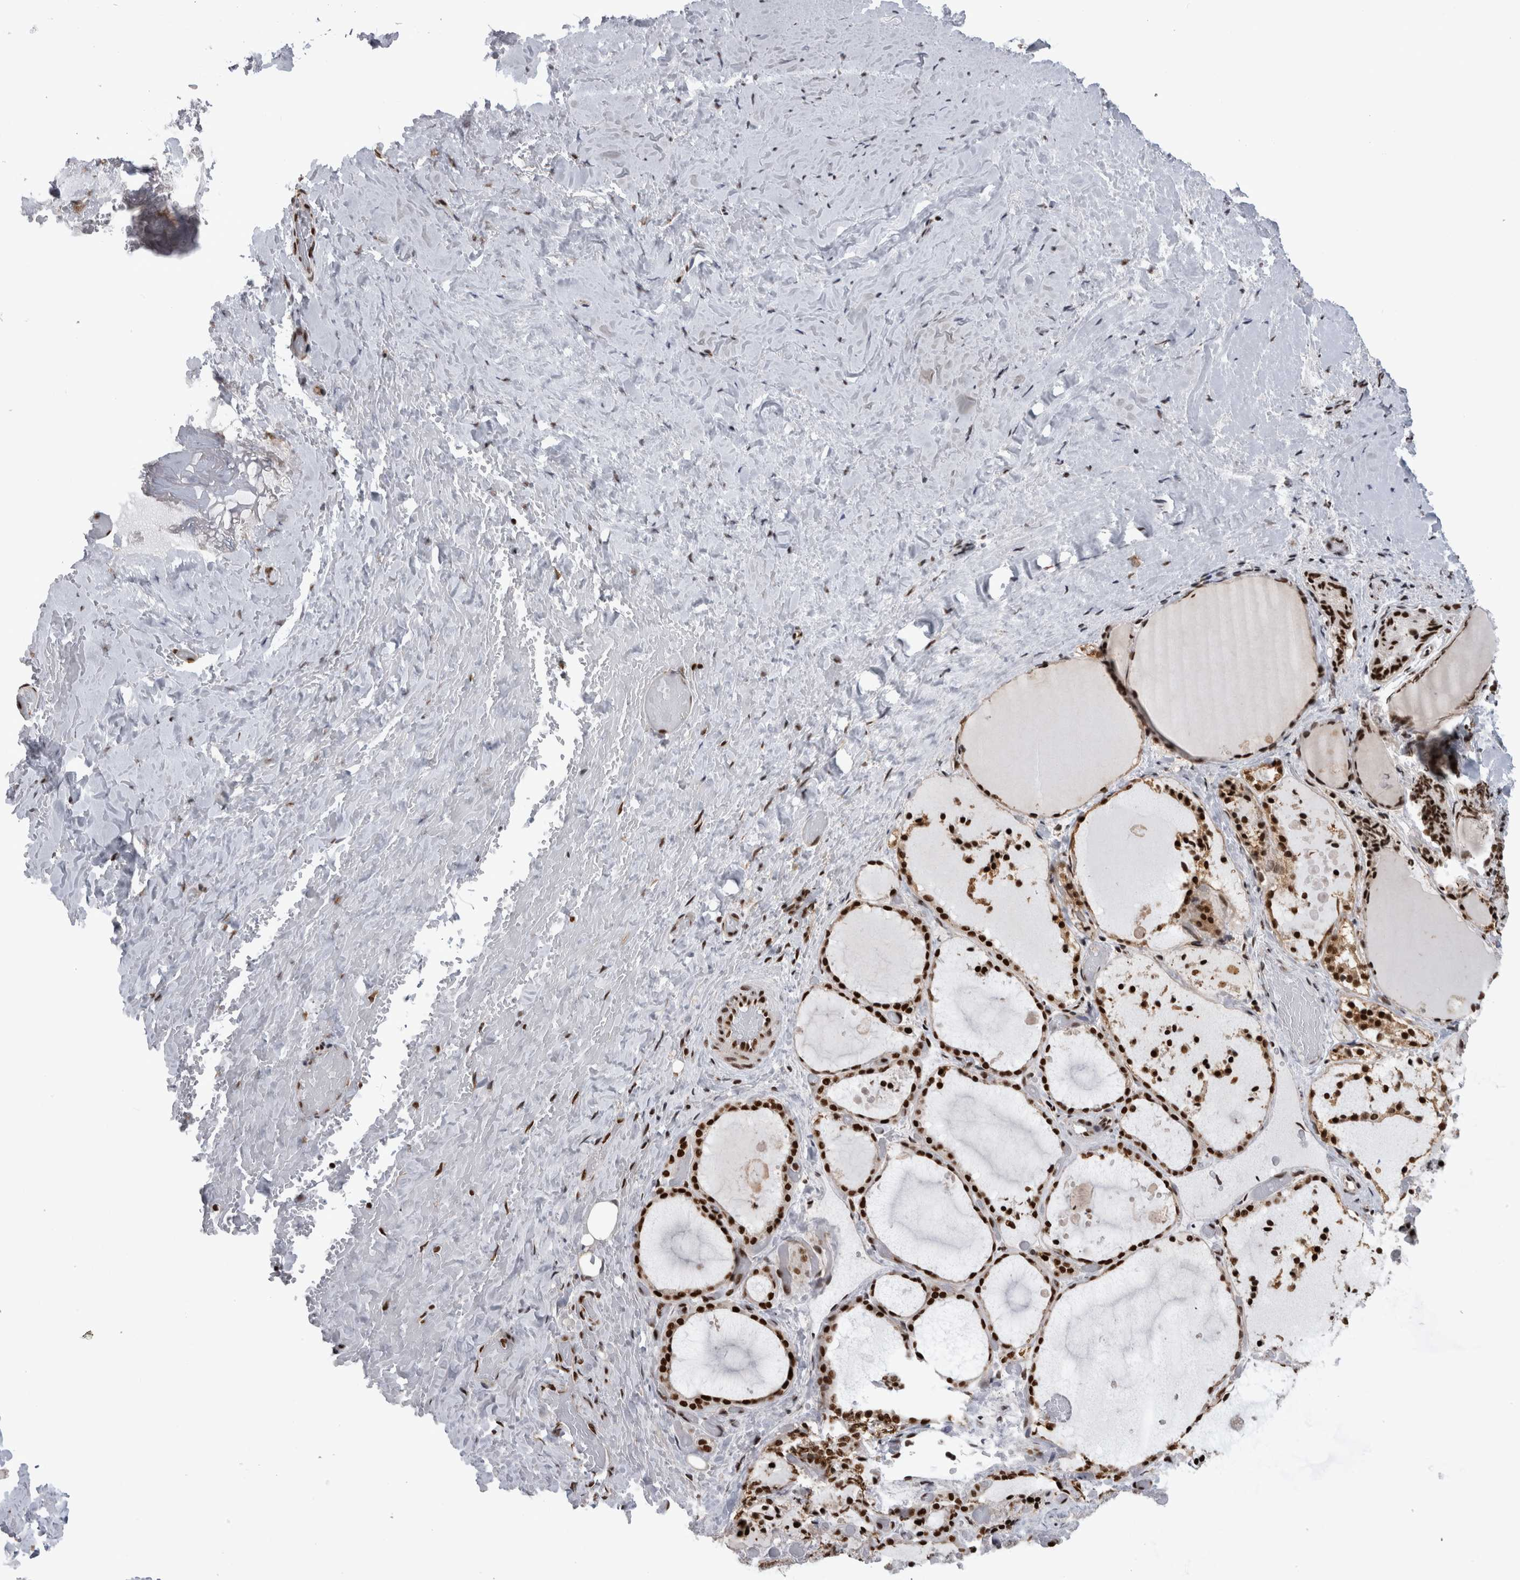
{"staining": {"intensity": "strong", "quantity": ">75%", "location": "nuclear"}, "tissue": "thyroid gland", "cell_type": "Glandular cells", "image_type": "normal", "snomed": [{"axis": "morphology", "description": "Normal tissue, NOS"}, {"axis": "topography", "description": "Thyroid gland"}], "caption": "Strong nuclear expression is appreciated in about >75% of glandular cells in benign thyroid gland. (IHC, brightfield microscopy, high magnification).", "gene": "ZSCAN2", "patient": {"sex": "female", "age": 44}}